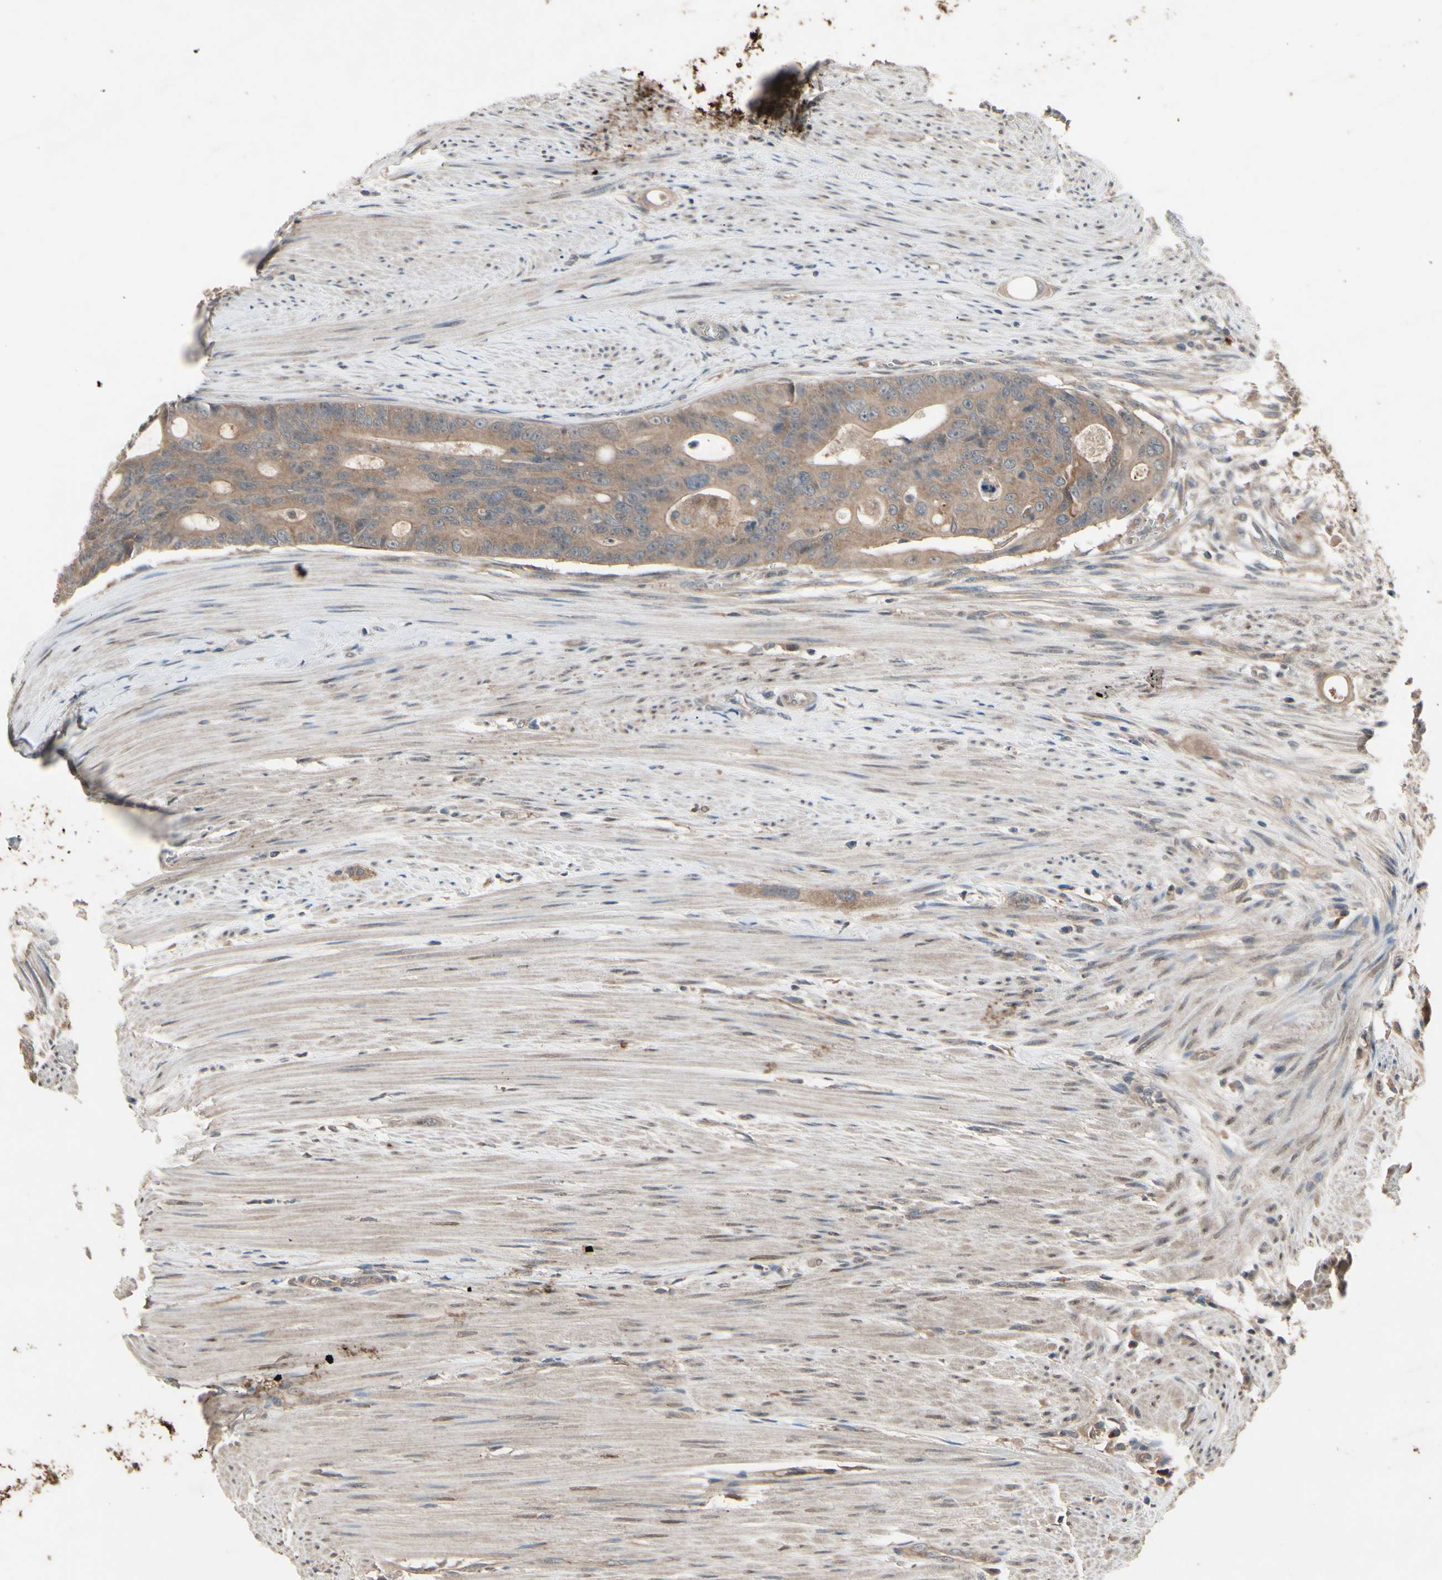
{"staining": {"intensity": "moderate", "quantity": ">75%", "location": "cytoplasmic/membranous"}, "tissue": "colorectal cancer", "cell_type": "Tumor cells", "image_type": "cancer", "snomed": [{"axis": "morphology", "description": "Adenocarcinoma, NOS"}, {"axis": "topography", "description": "Colon"}], "caption": "Protein expression by immunohistochemistry exhibits moderate cytoplasmic/membranous positivity in approximately >75% of tumor cells in colorectal adenocarcinoma.", "gene": "NSF", "patient": {"sex": "female", "age": 57}}